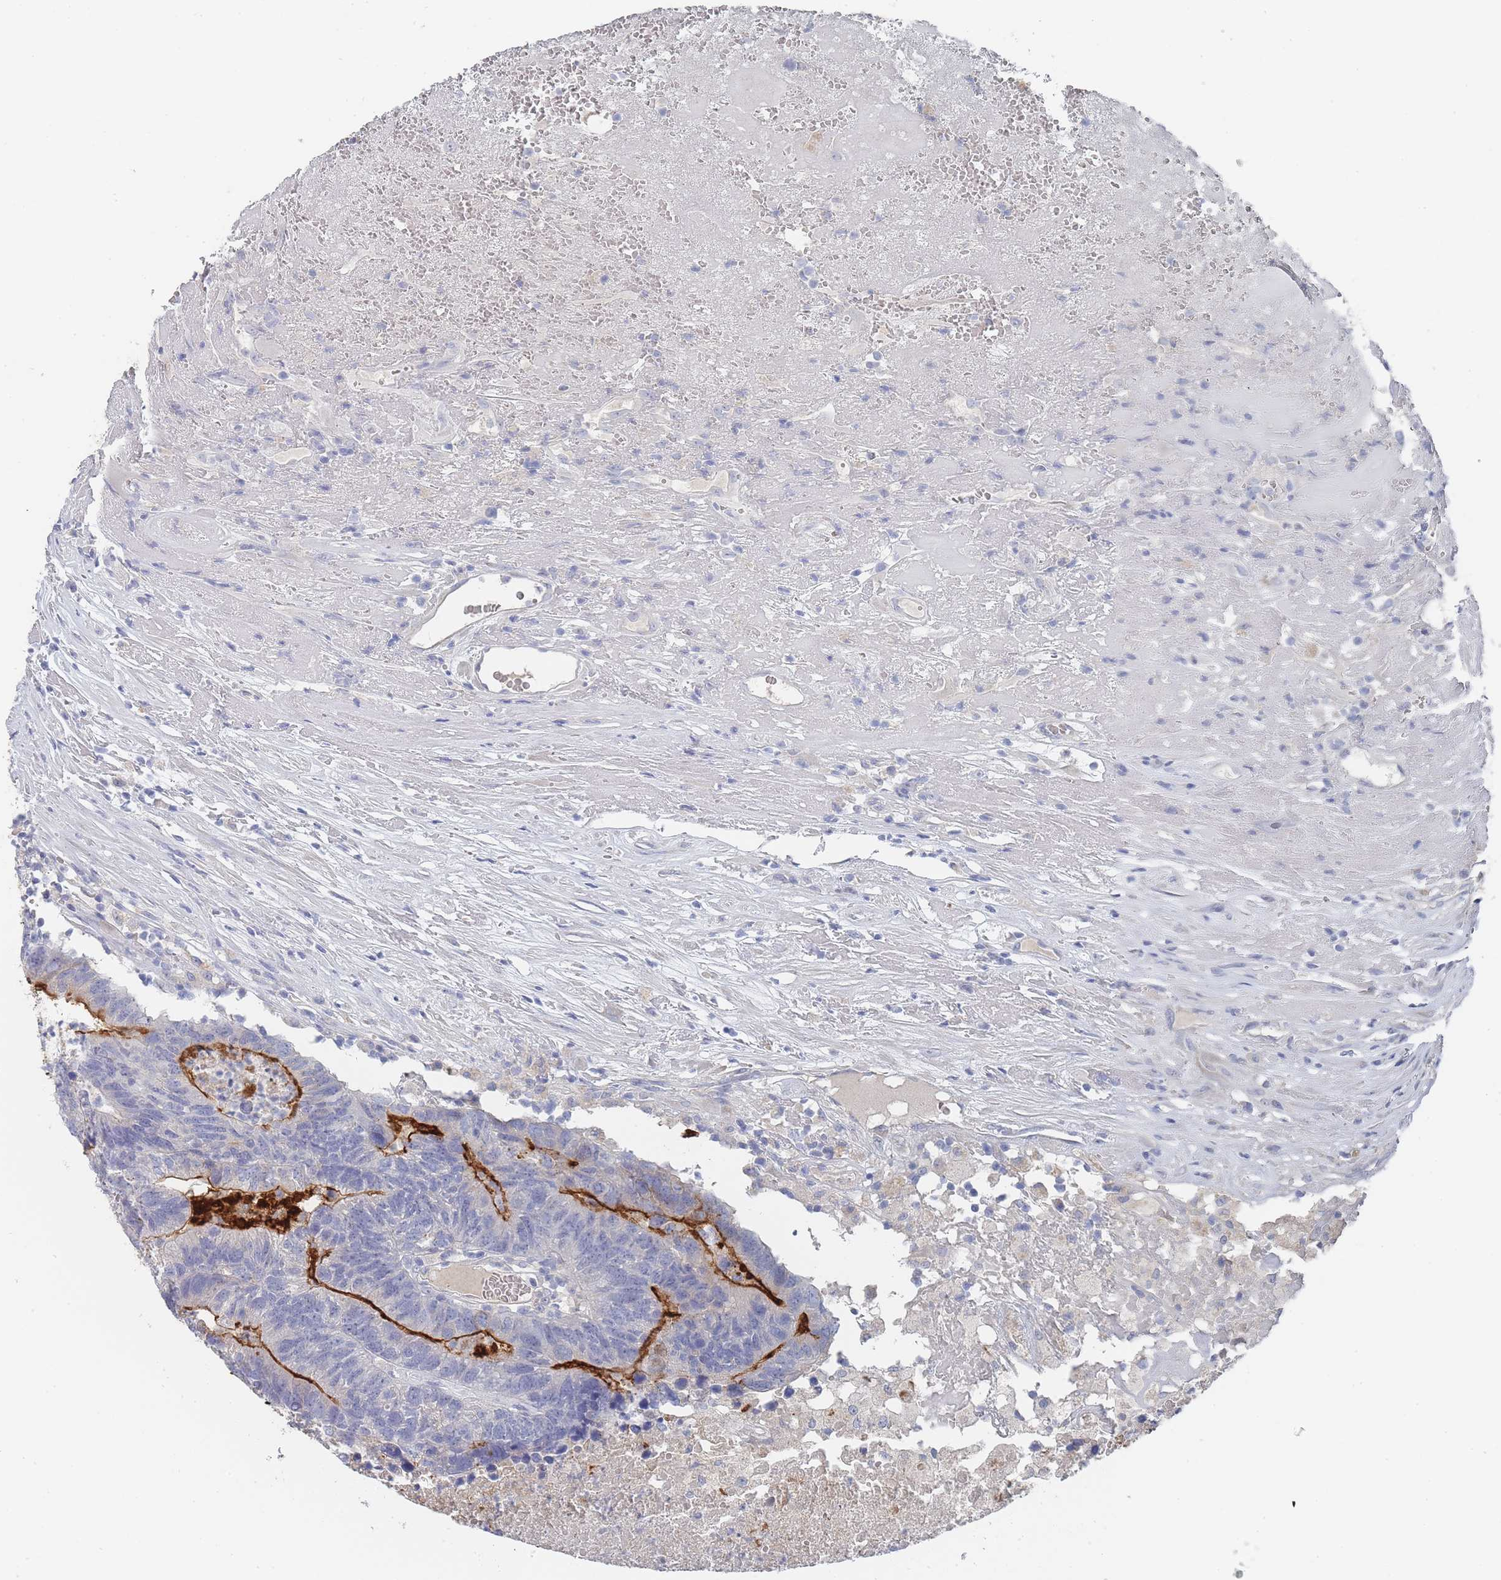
{"staining": {"intensity": "negative", "quantity": "none", "location": "none"}, "tissue": "colorectal cancer", "cell_type": "Tumor cells", "image_type": "cancer", "snomed": [{"axis": "morphology", "description": "Adenocarcinoma, NOS"}, {"axis": "topography", "description": "Colon"}], "caption": "A histopathology image of colorectal cancer stained for a protein shows no brown staining in tumor cells. The staining was performed using DAB (3,3'-diaminobenzidine) to visualize the protein expression in brown, while the nuclei were stained in blue with hematoxylin (Magnification: 20x).", "gene": "ACAD11", "patient": {"sex": "female", "age": 48}}